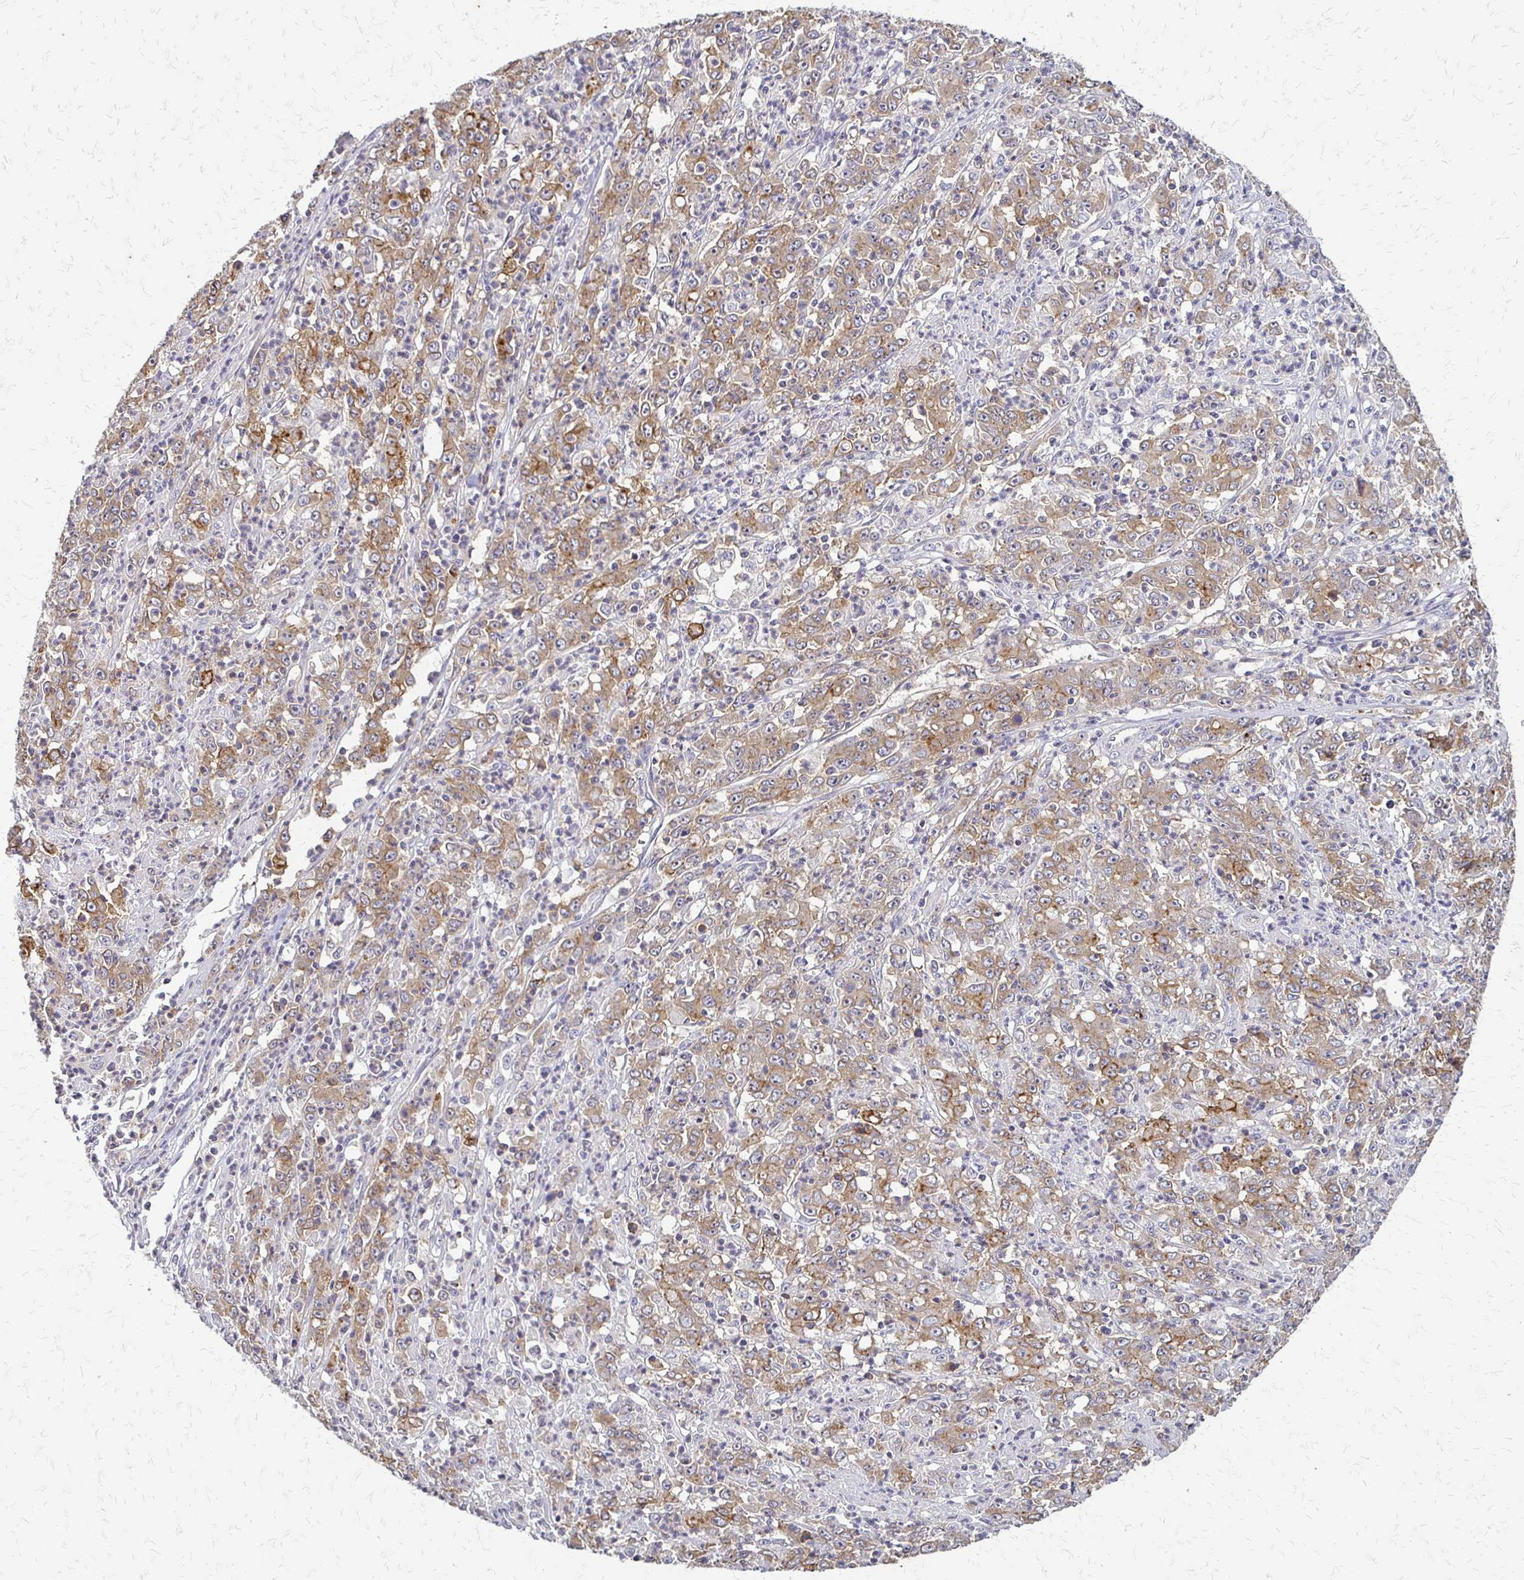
{"staining": {"intensity": "moderate", "quantity": ">75%", "location": "cytoplasmic/membranous"}, "tissue": "stomach cancer", "cell_type": "Tumor cells", "image_type": "cancer", "snomed": [{"axis": "morphology", "description": "Adenocarcinoma, NOS"}, {"axis": "topography", "description": "Stomach, lower"}], "caption": "Protein analysis of adenocarcinoma (stomach) tissue shows moderate cytoplasmic/membranous expression in approximately >75% of tumor cells.", "gene": "SLC9A9", "patient": {"sex": "female", "age": 71}}